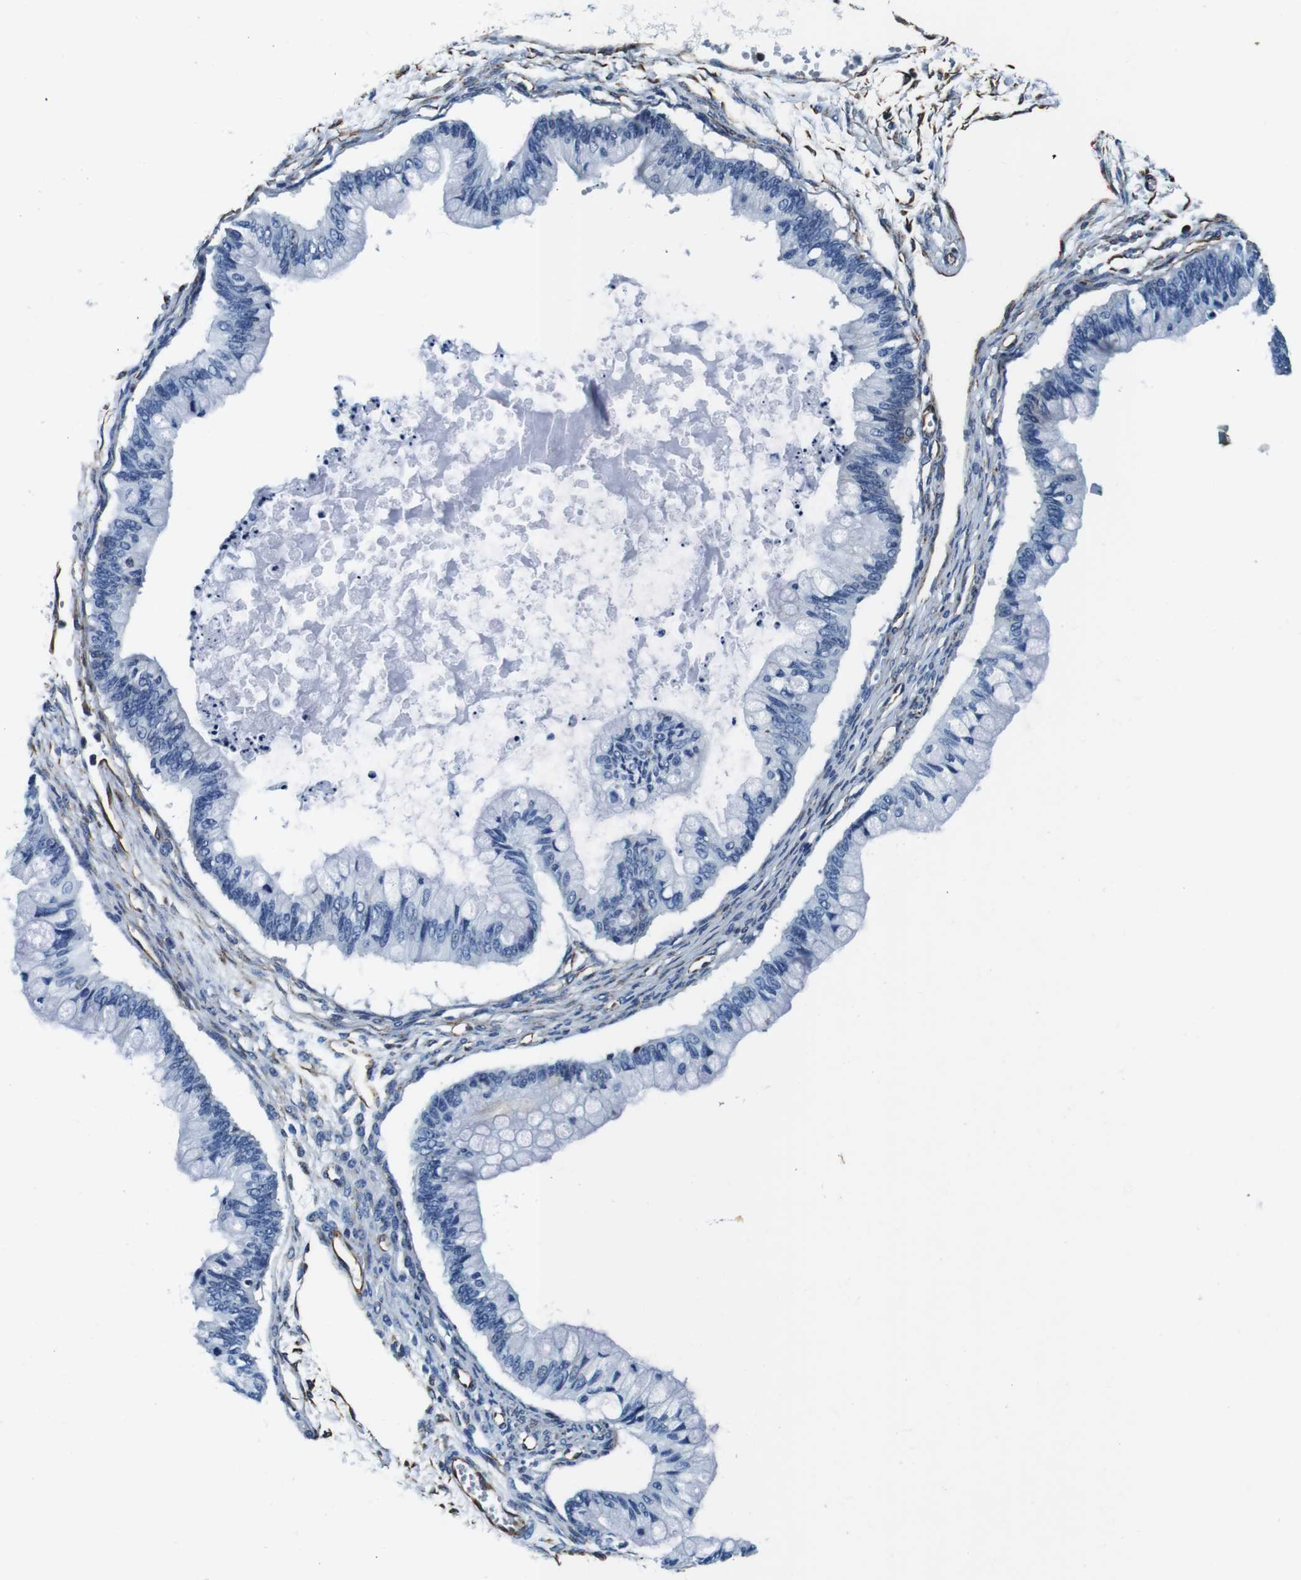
{"staining": {"intensity": "negative", "quantity": "none", "location": "none"}, "tissue": "ovarian cancer", "cell_type": "Tumor cells", "image_type": "cancer", "snomed": [{"axis": "morphology", "description": "Cystadenocarcinoma, mucinous, NOS"}, {"axis": "topography", "description": "Ovary"}], "caption": "An image of ovarian cancer (mucinous cystadenocarcinoma) stained for a protein demonstrates no brown staining in tumor cells.", "gene": "GJE1", "patient": {"sex": "female", "age": 57}}